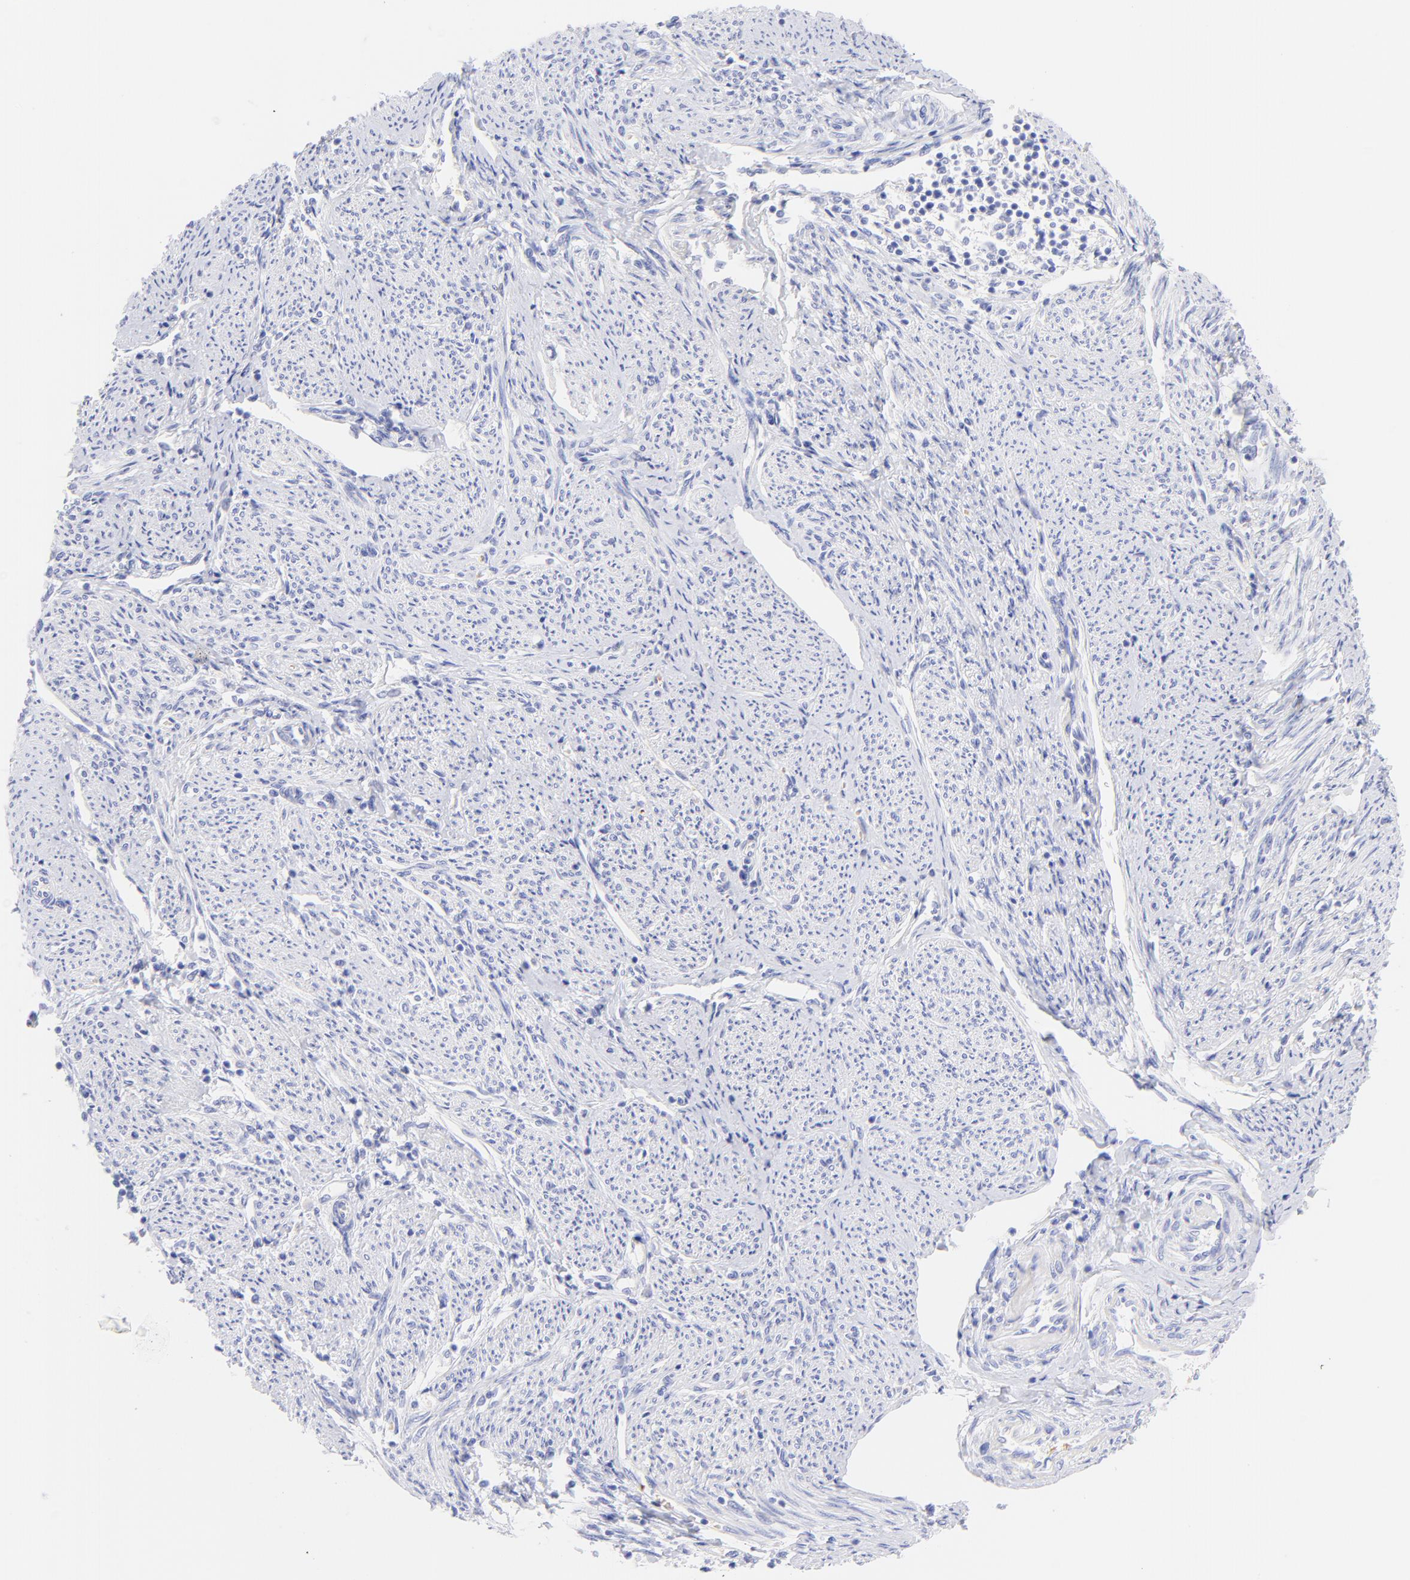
{"staining": {"intensity": "negative", "quantity": "none", "location": "none"}, "tissue": "endometrial cancer", "cell_type": "Tumor cells", "image_type": "cancer", "snomed": [{"axis": "morphology", "description": "Adenocarcinoma, NOS"}, {"axis": "topography", "description": "Endometrium"}], "caption": "The IHC image has no significant expression in tumor cells of endometrial cancer tissue.", "gene": "FRMPD3", "patient": {"sex": "female", "age": 75}}